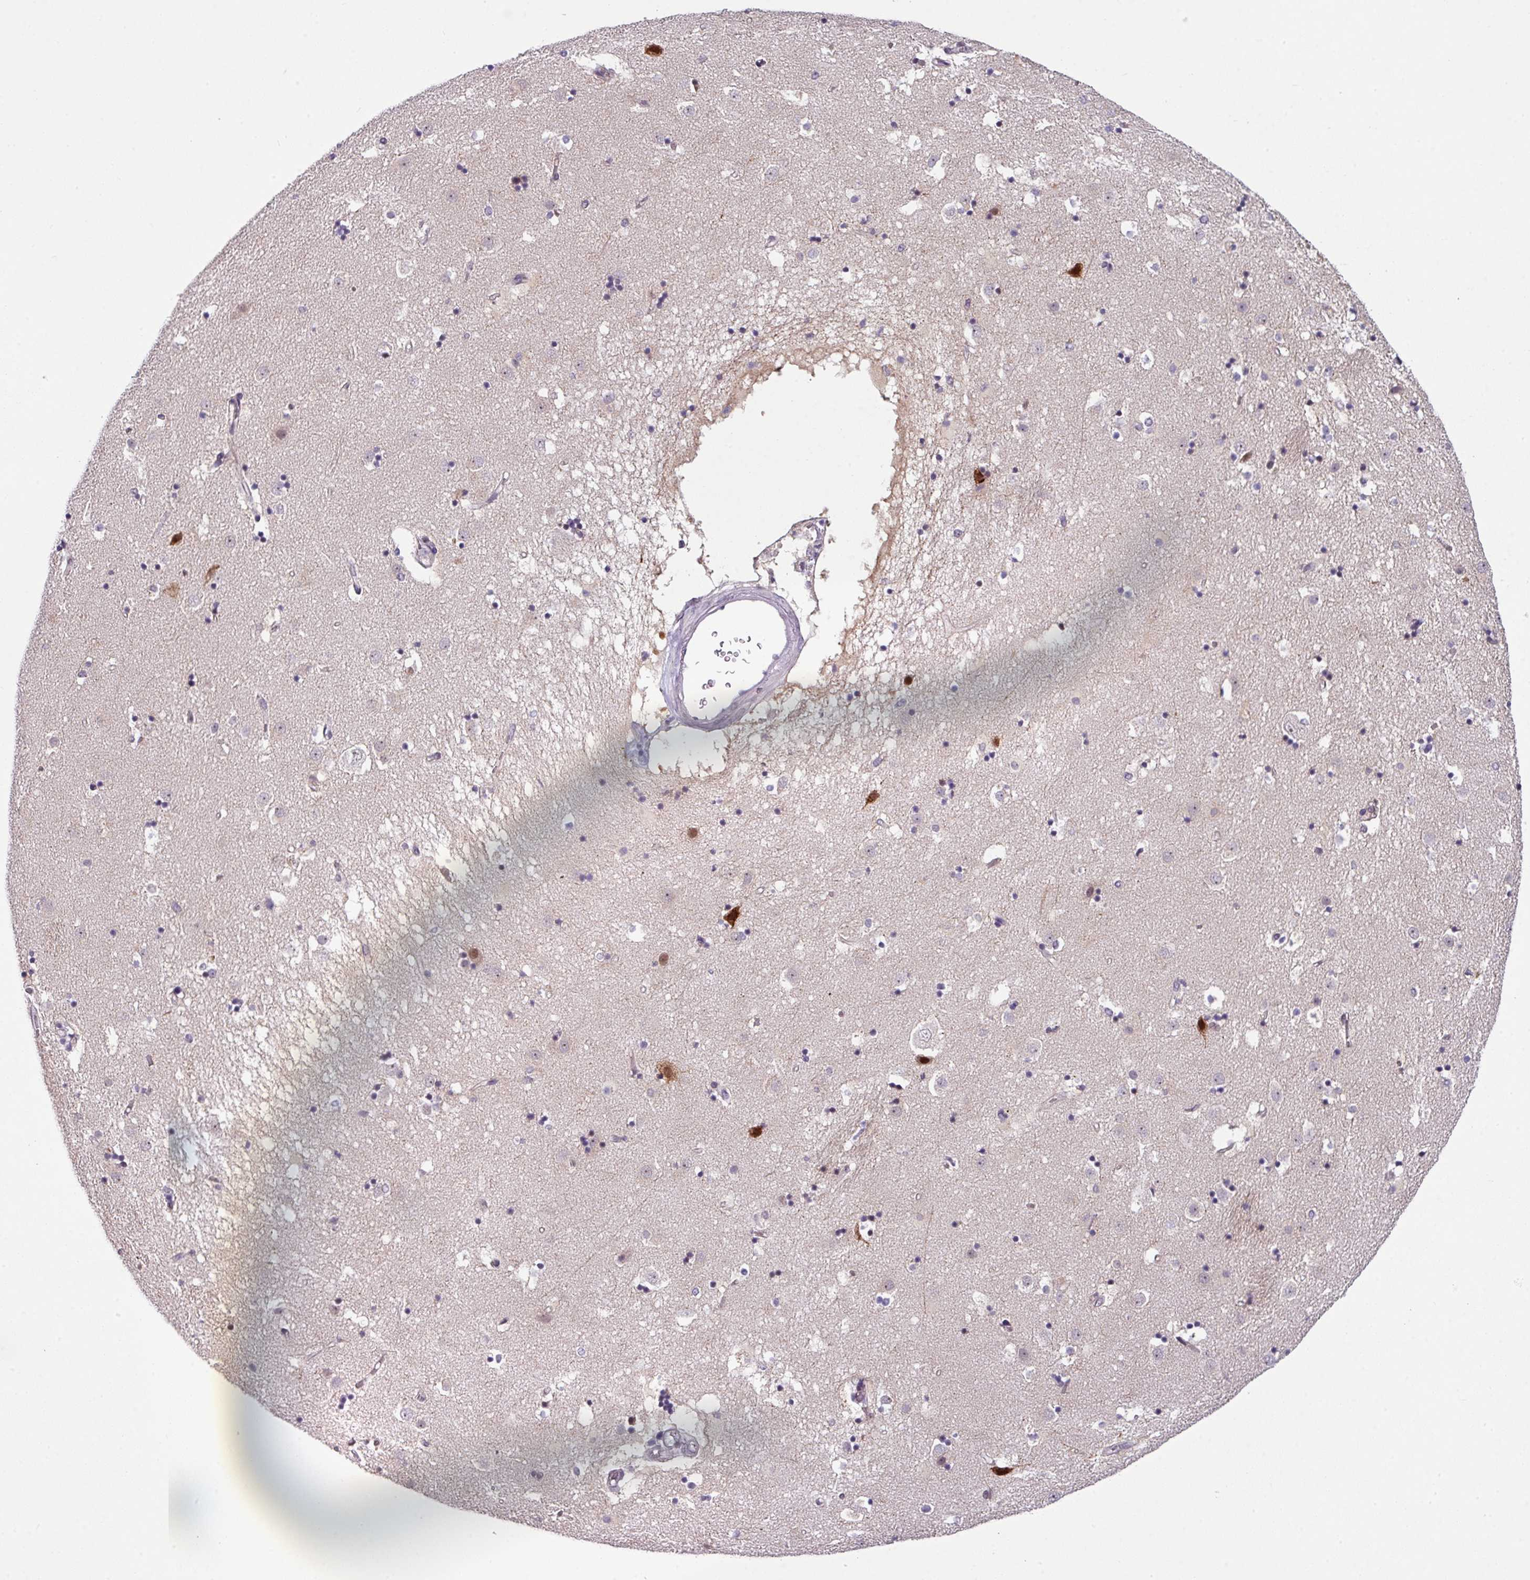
{"staining": {"intensity": "negative", "quantity": "none", "location": "none"}, "tissue": "caudate", "cell_type": "Glial cells", "image_type": "normal", "snomed": [{"axis": "morphology", "description": "Normal tissue, NOS"}, {"axis": "topography", "description": "Lateral ventricle wall"}], "caption": "IHC image of benign caudate: human caudate stained with DAB reveals no significant protein staining in glial cells.", "gene": "ZFP3", "patient": {"sex": "male", "age": 58}}